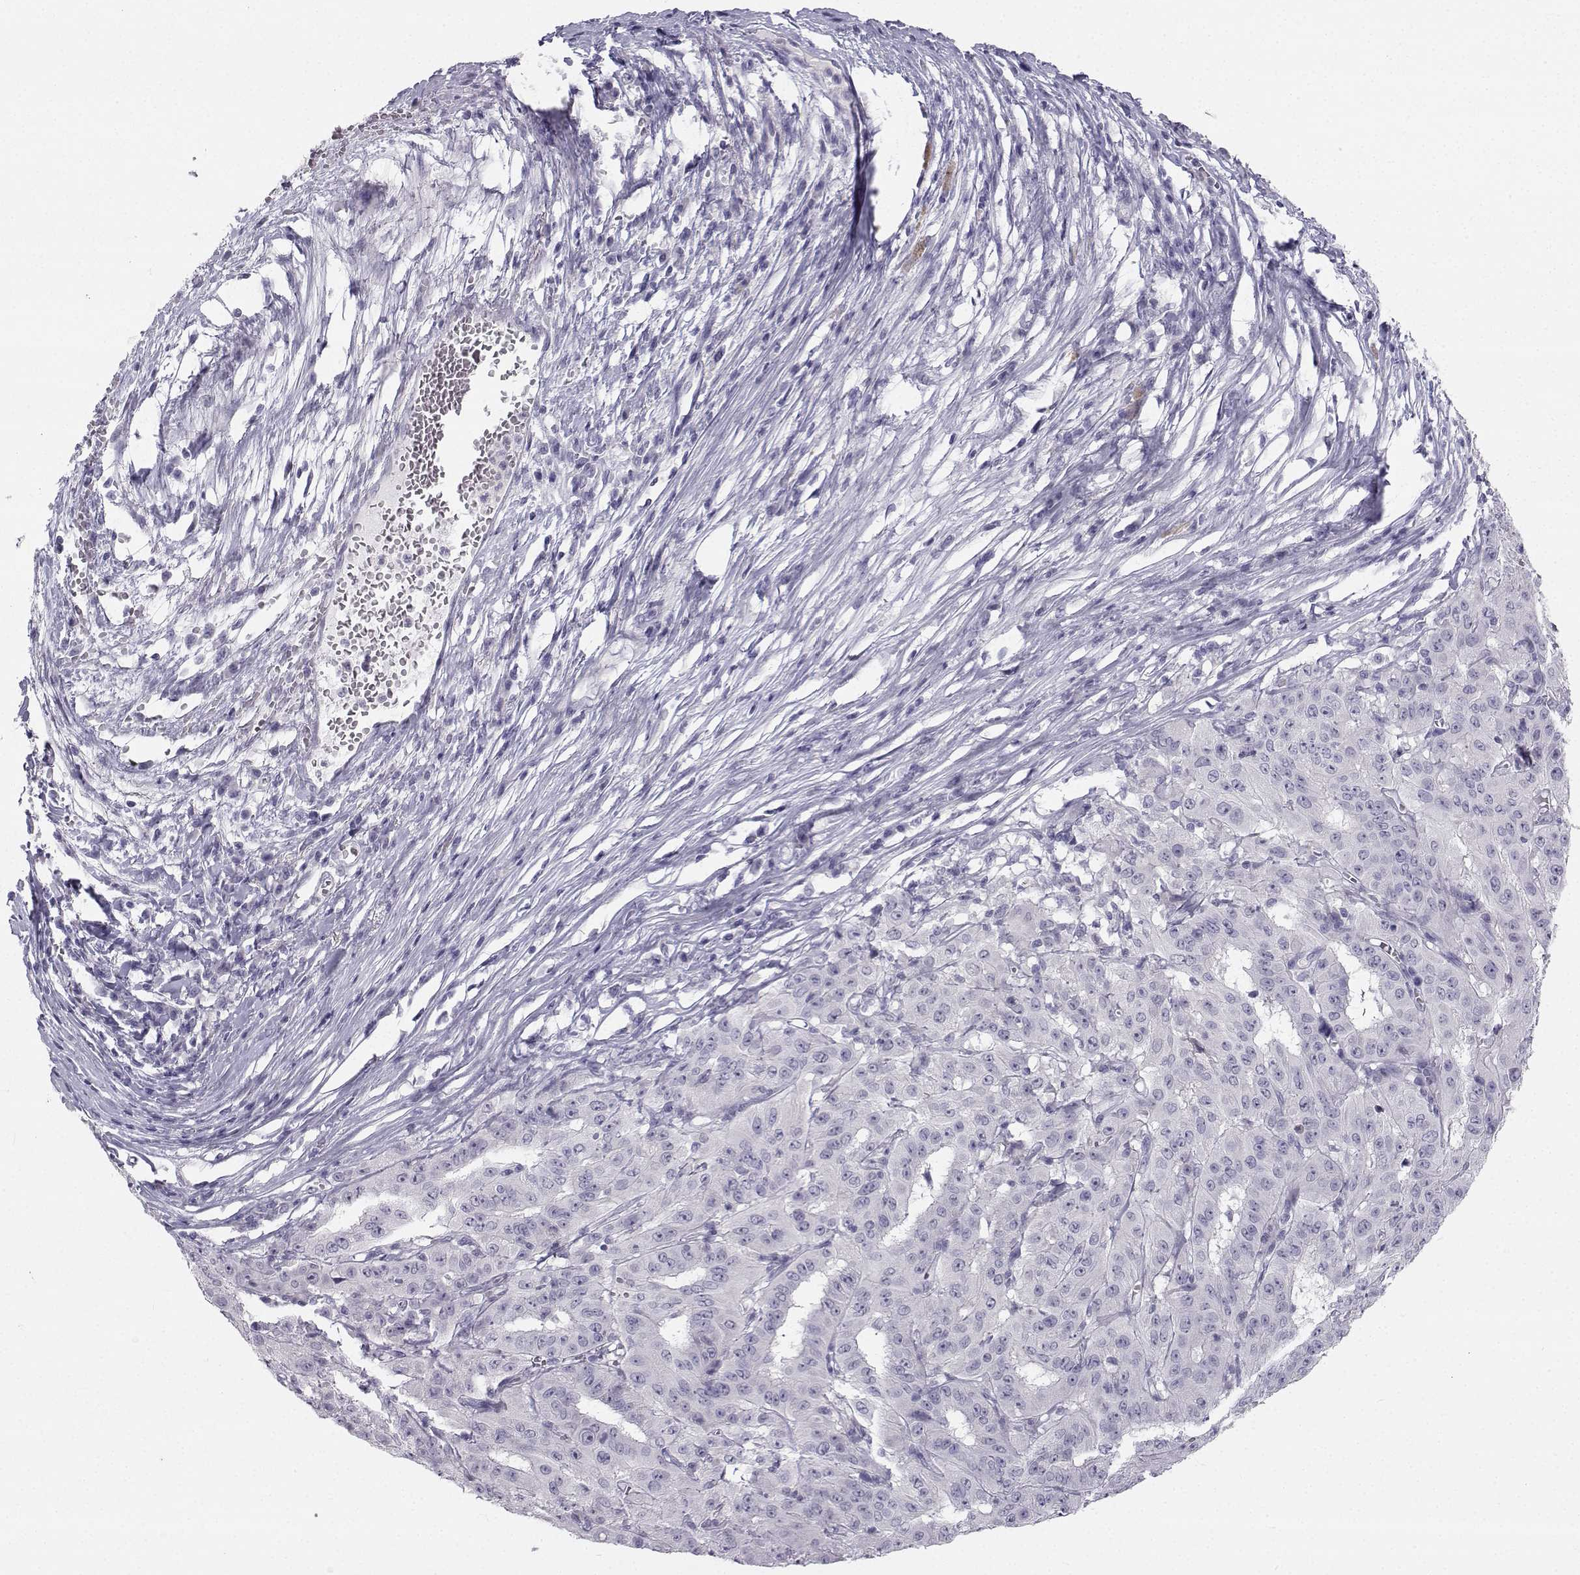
{"staining": {"intensity": "negative", "quantity": "none", "location": "none"}, "tissue": "pancreatic cancer", "cell_type": "Tumor cells", "image_type": "cancer", "snomed": [{"axis": "morphology", "description": "Adenocarcinoma, NOS"}, {"axis": "topography", "description": "Pancreas"}], "caption": "Photomicrograph shows no significant protein staining in tumor cells of pancreatic adenocarcinoma.", "gene": "SYCE1", "patient": {"sex": "male", "age": 63}}